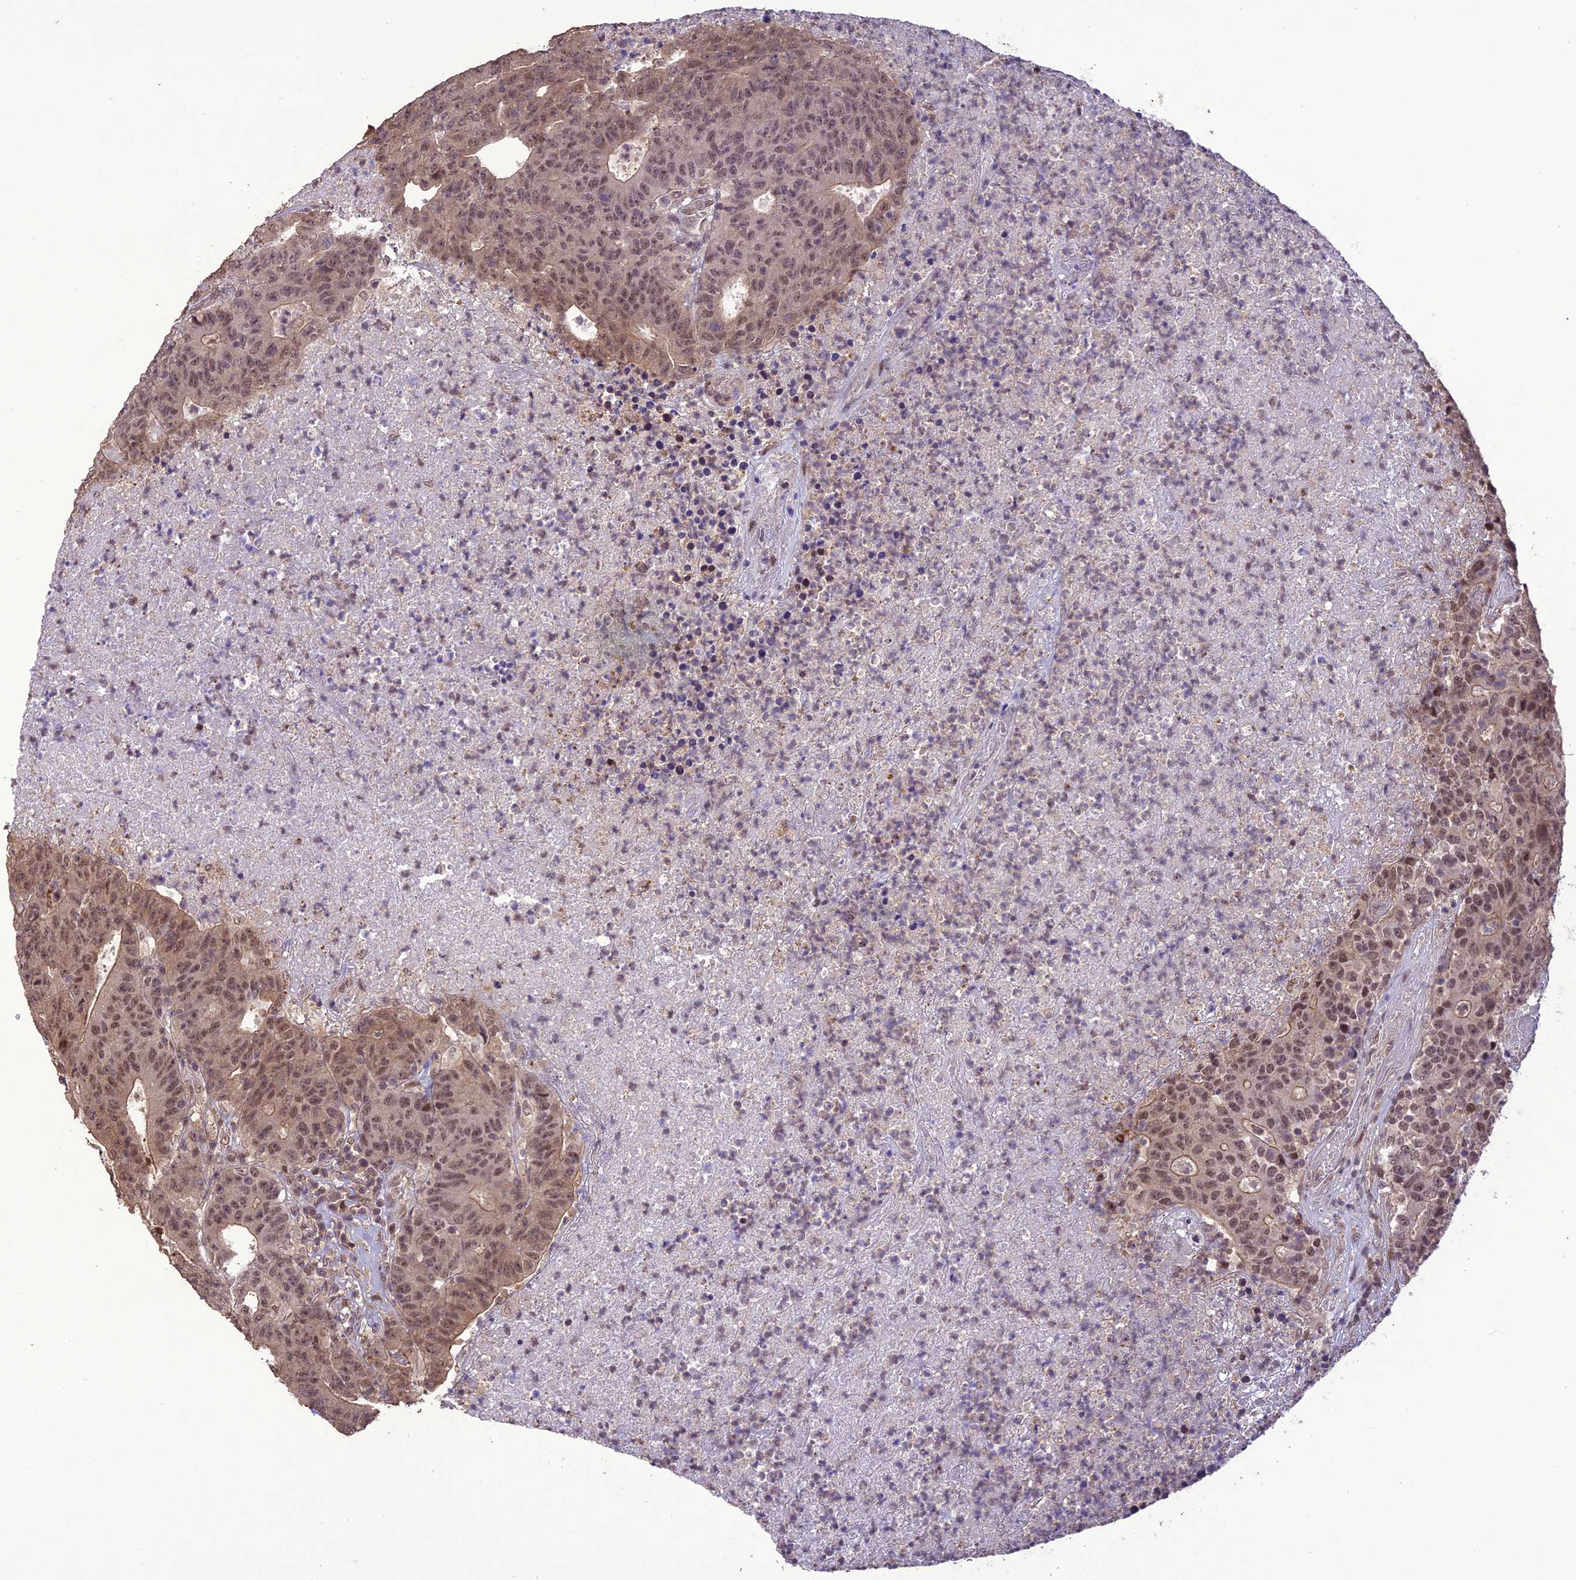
{"staining": {"intensity": "moderate", "quantity": ">75%", "location": "cytoplasmic/membranous,nuclear"}, "tissue": "colorectal cancer", "cell_type": "Tumor cells", "image_type": "cancer", "snomed": [{"axis": "morphology", "description": "Adenocarcinoma, NOS"}, {"axis": "topography", "description": "Colon"}], "caption": "Adenocarcinoma (colorectal) stained for a protein reveals moderate cytoplasmic/membranous and nuclear positivity in tumor cells. (DAB IHC with brightfield microscopy, high magnification).", "gene": "TIGD7", "patient": {"sex": "female", "age": 75}}